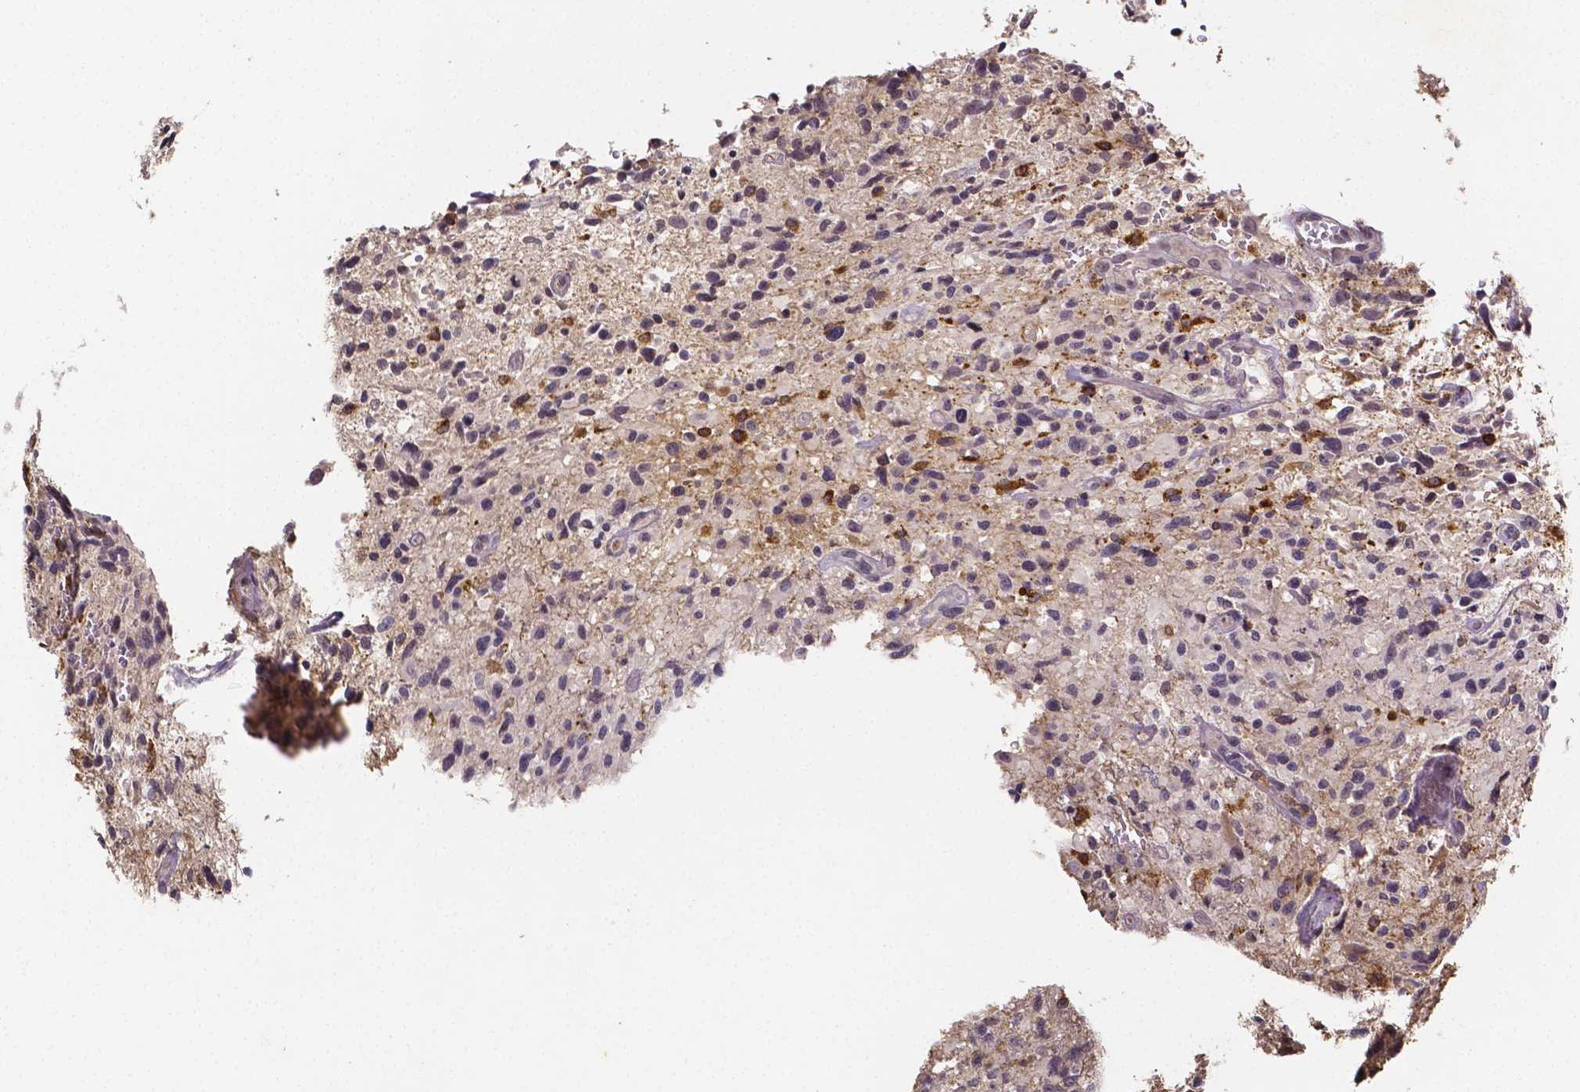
{"staining": {"intensity": "negative", "quantity": "none", "location": "none"}, "tissue": "glioma", "cell_type": "Tumor cells", "image_type": "cancer", "snomed": [{"axis": "morphology", "description": "Glioma, malignant, High grade"}, {"axis": "topography", "description": "Brain"}], "caption": "DAB (3,3'-diaminobenzidine) immunohistochemical staining of malignant high-grade glioma exhibits no significant positivity in tumor cells.", "gene": "NRGN", "patient": {"sex": "male", "age": 63}}